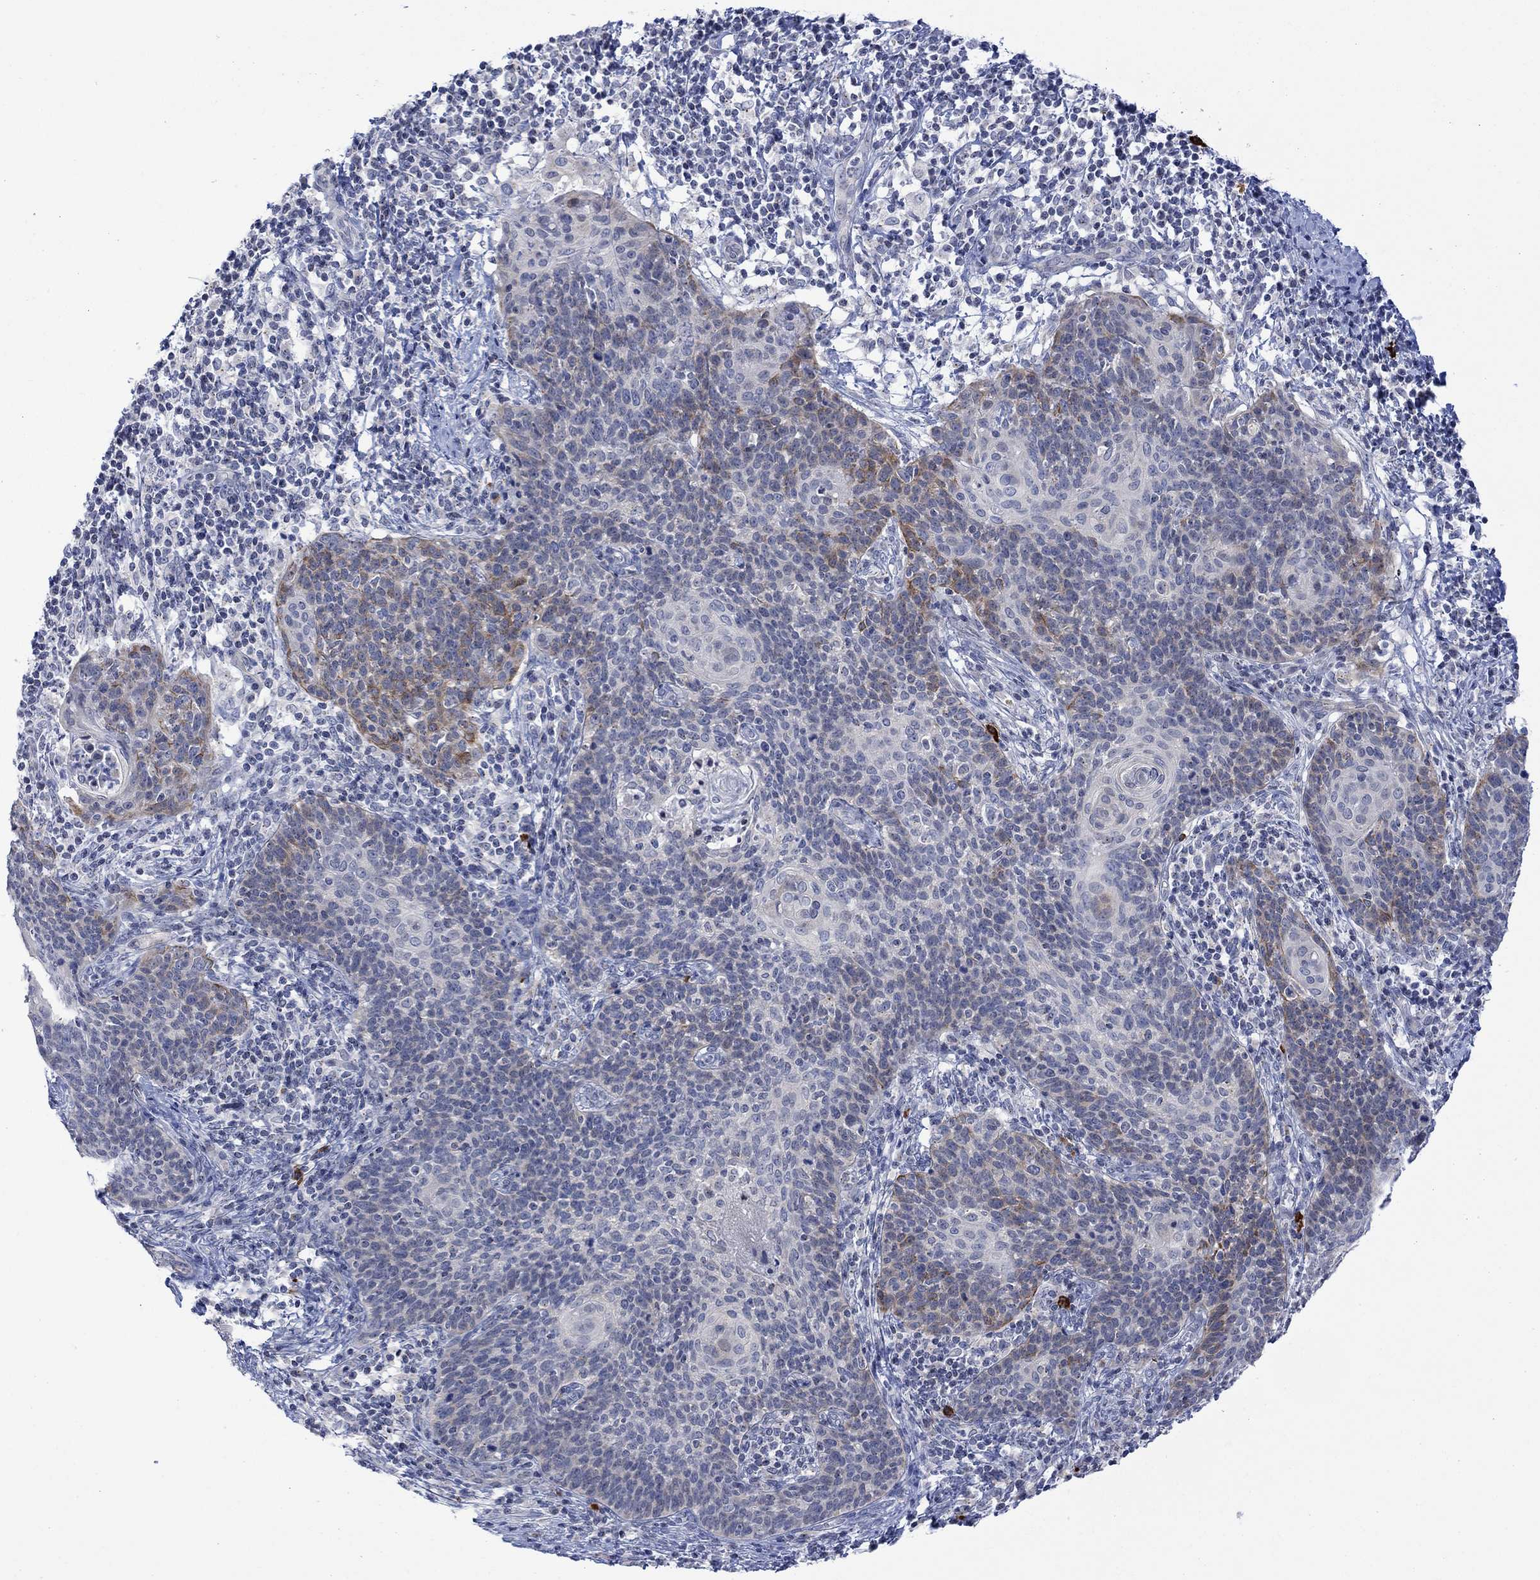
{"staining": {"intensity": "moderate", "quantity": "<25%", "location": "cytoplasmic/membranous"}, "tissue": "cervical cancer", "cell_type": "Tumor cells", "image_type": "cancer", "snomed": [{"axis": "morphology", "description": "Squamous cell carcinoma, NOS"}, {"axis": "topography", "description": "Cervix"}], "caption": "Immunohistochemistry of cervical squamous cell carcinoma reveals low levels of moderate cytoplasmic/membranous staining in approximately <25% of tumor cells.", "gene": "DCX", "patient": {"sex": "female", "age": 39}}